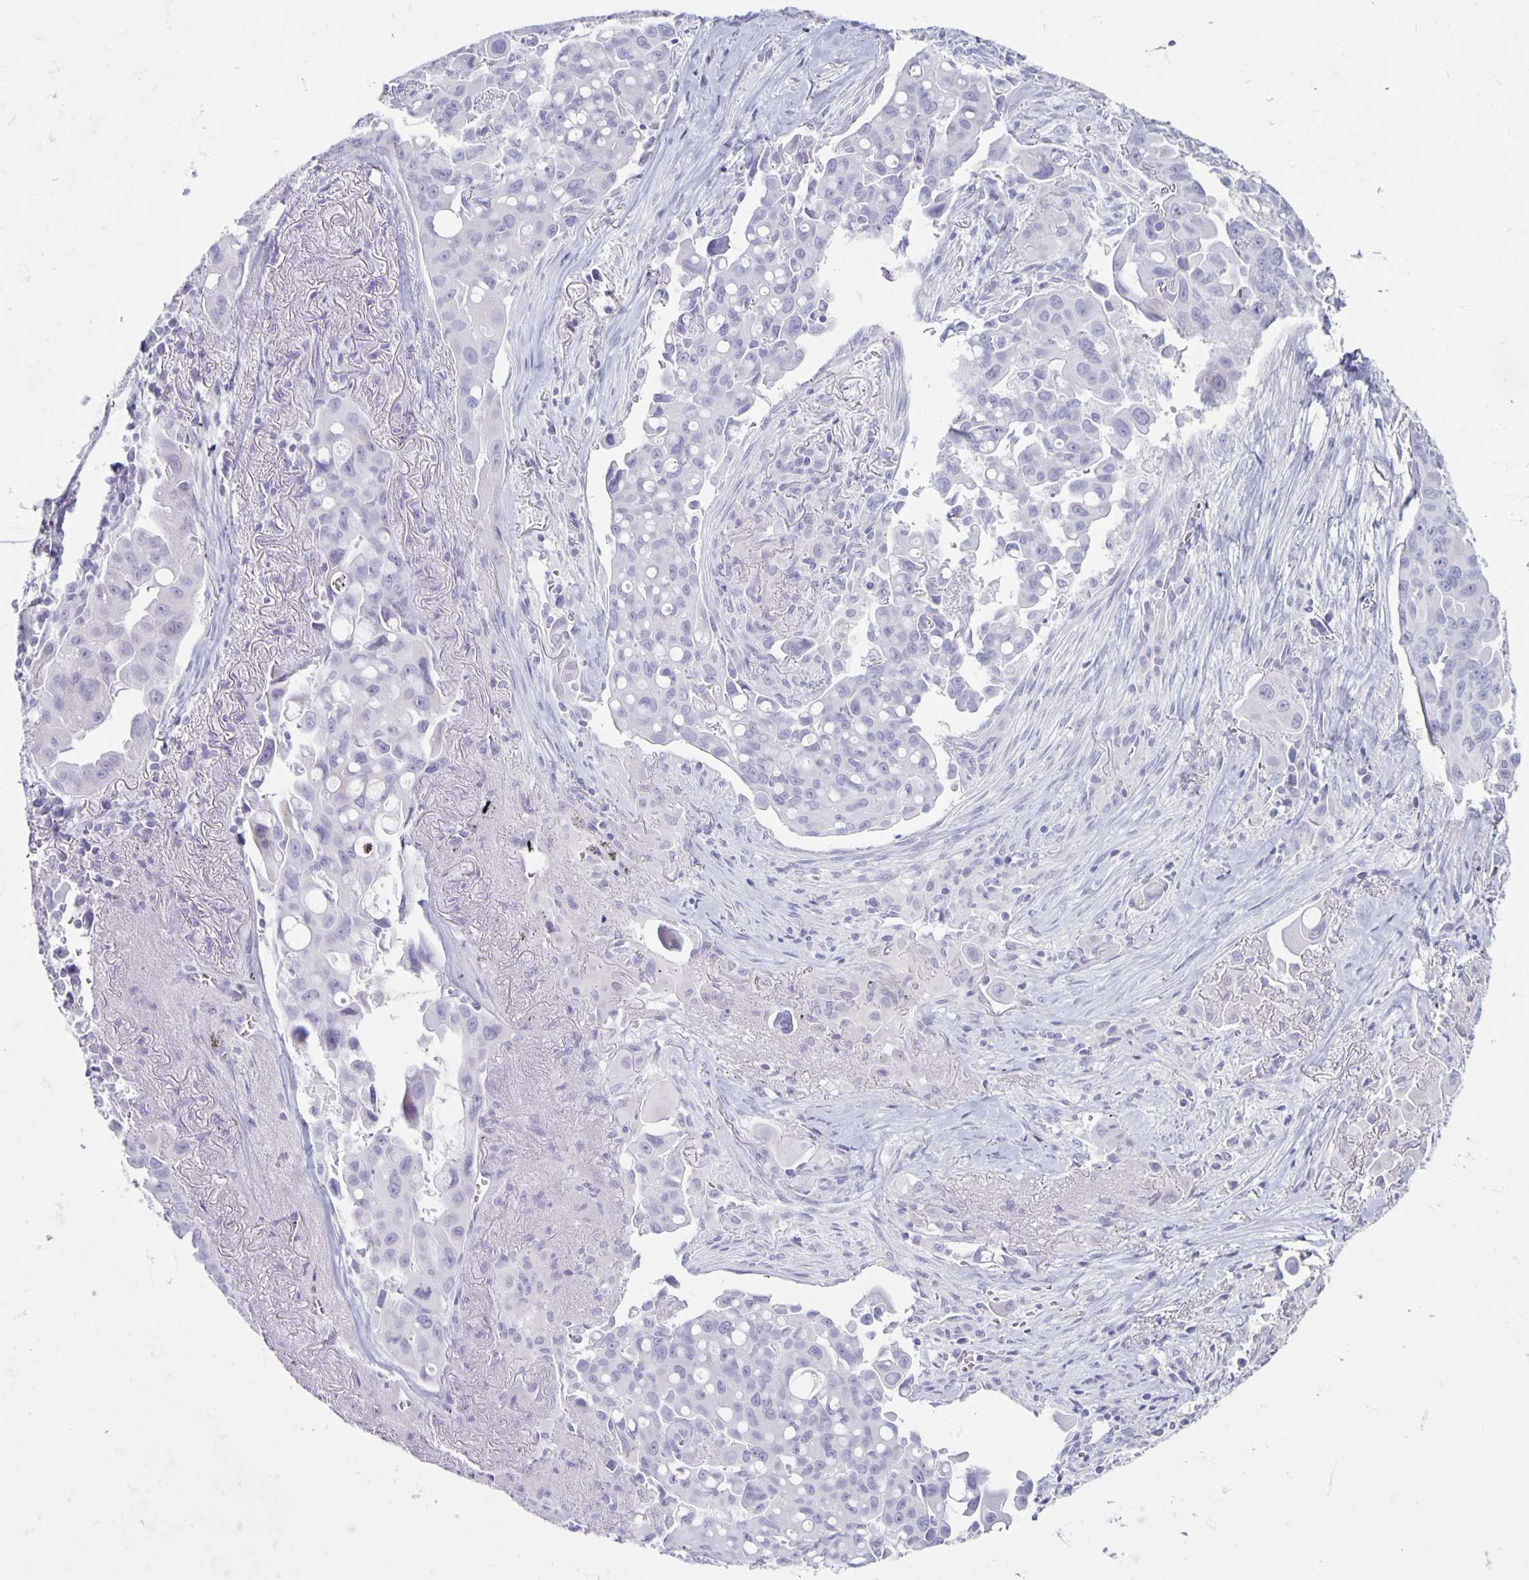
{"staining": {"intensity": "negative", "quantity": "none", "location": "none"}, "tissue": "lung cancer", "cell_type": "Tumor cells", "image_type": "cancer", "snomed": [{"axis": "morphology", "description": "Adenocarcinoma, NOS"}, {"axis": "topography", "description": "Lung"}], "caption": "Tumor cells show no significant expression in lung cancer. Nuclei are stained in blue.", "gene": "CT45A5", "patient": {"sex": "male", "age": 68}}